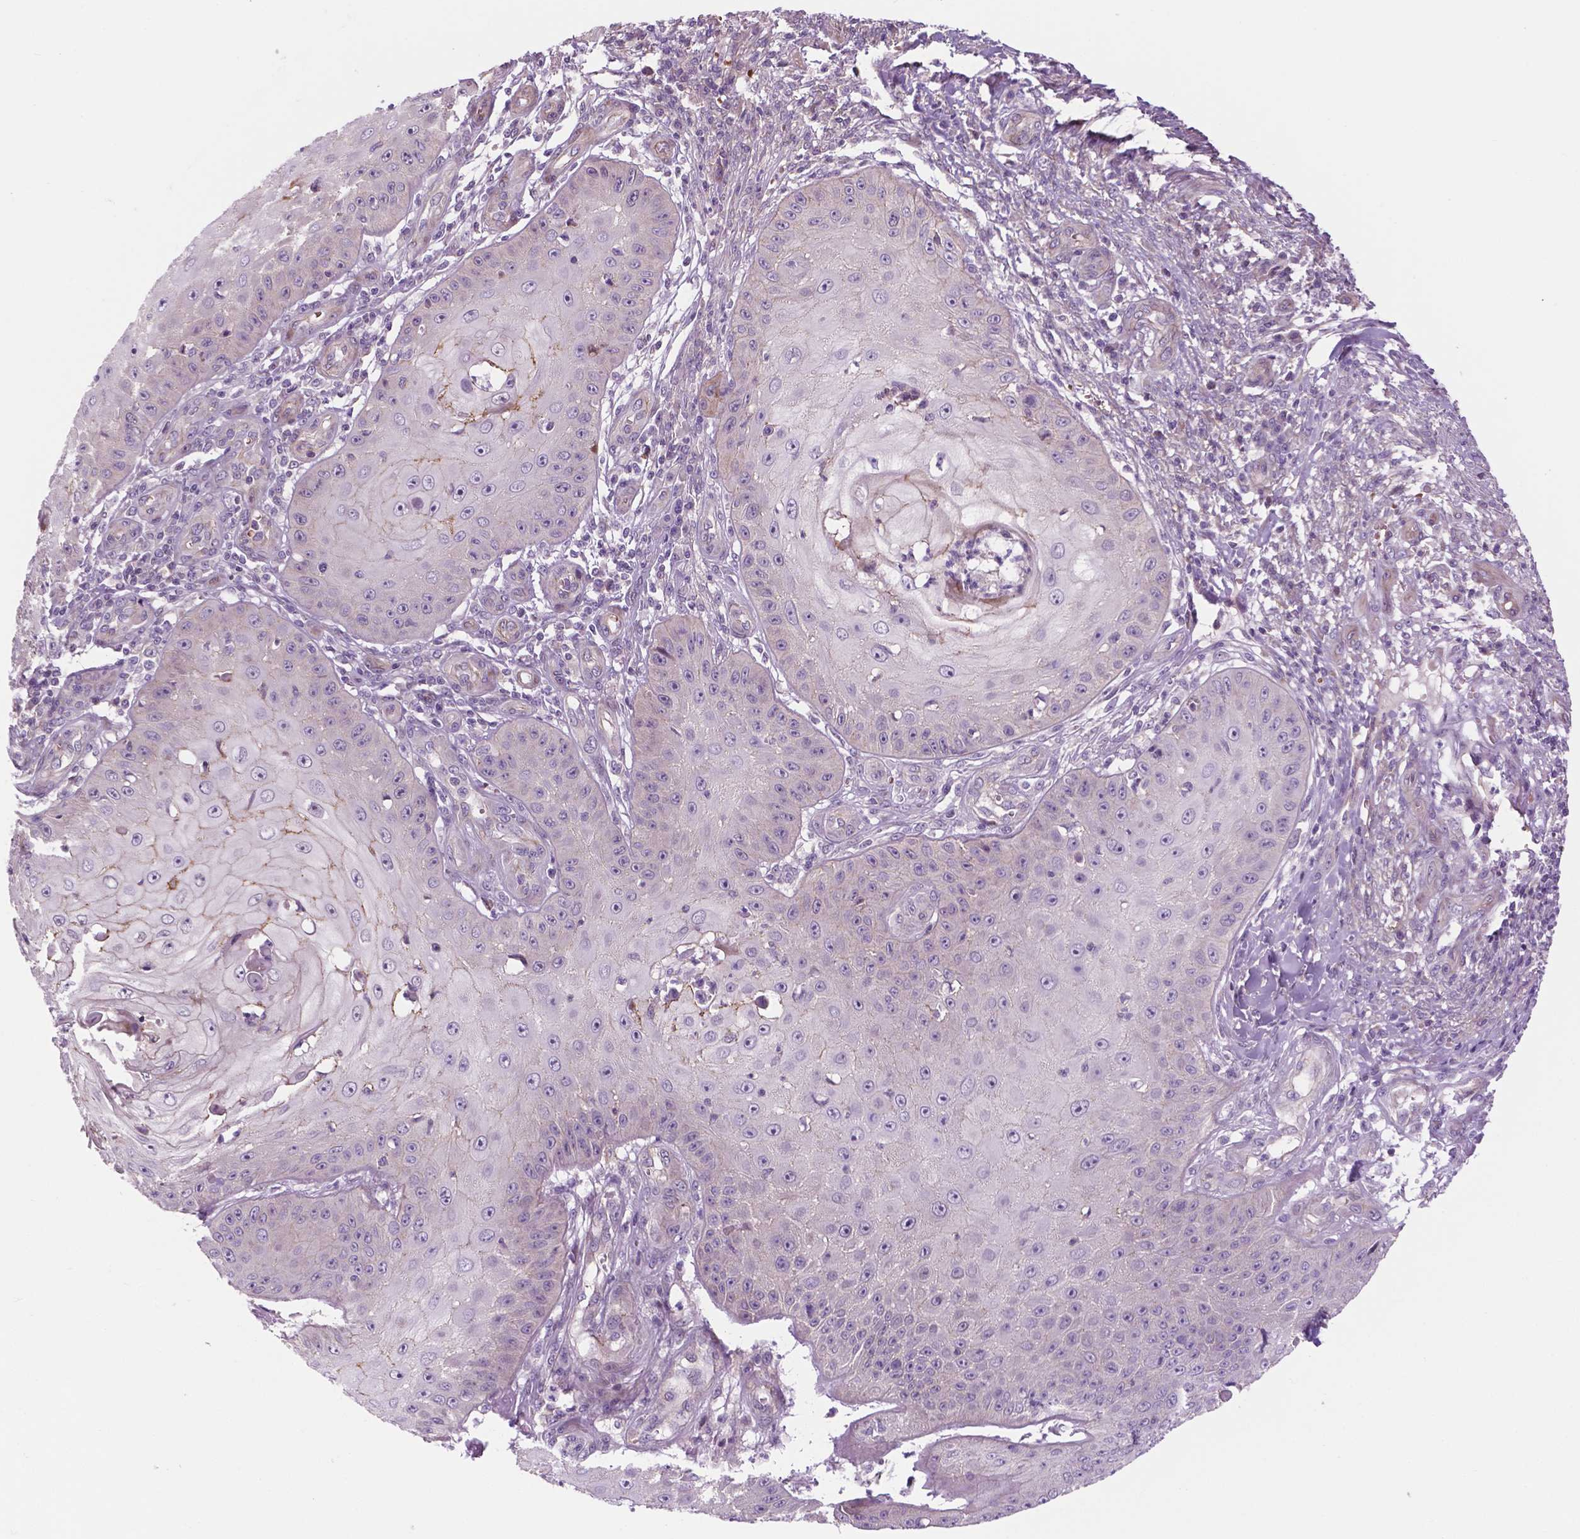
{"staining": {"intensity": "negative", "quantity": "none", "location": "none"}, "tissue": "skin cancer", "cell_type": "Tumor cells", "image_type": "cancer", "snomed": [{"axis": "morphology", "description": "Squamous cell carcinoma, NOS"}, {"axis": "topography", "description": "Skin"}], "caption": "A high-resolution image shows immunohistochemistry staining of skin cancer, which exhibits no significant staining in tumor cells.", "gene": "RND3", "patient": {"sex": "male", "age": 70}}